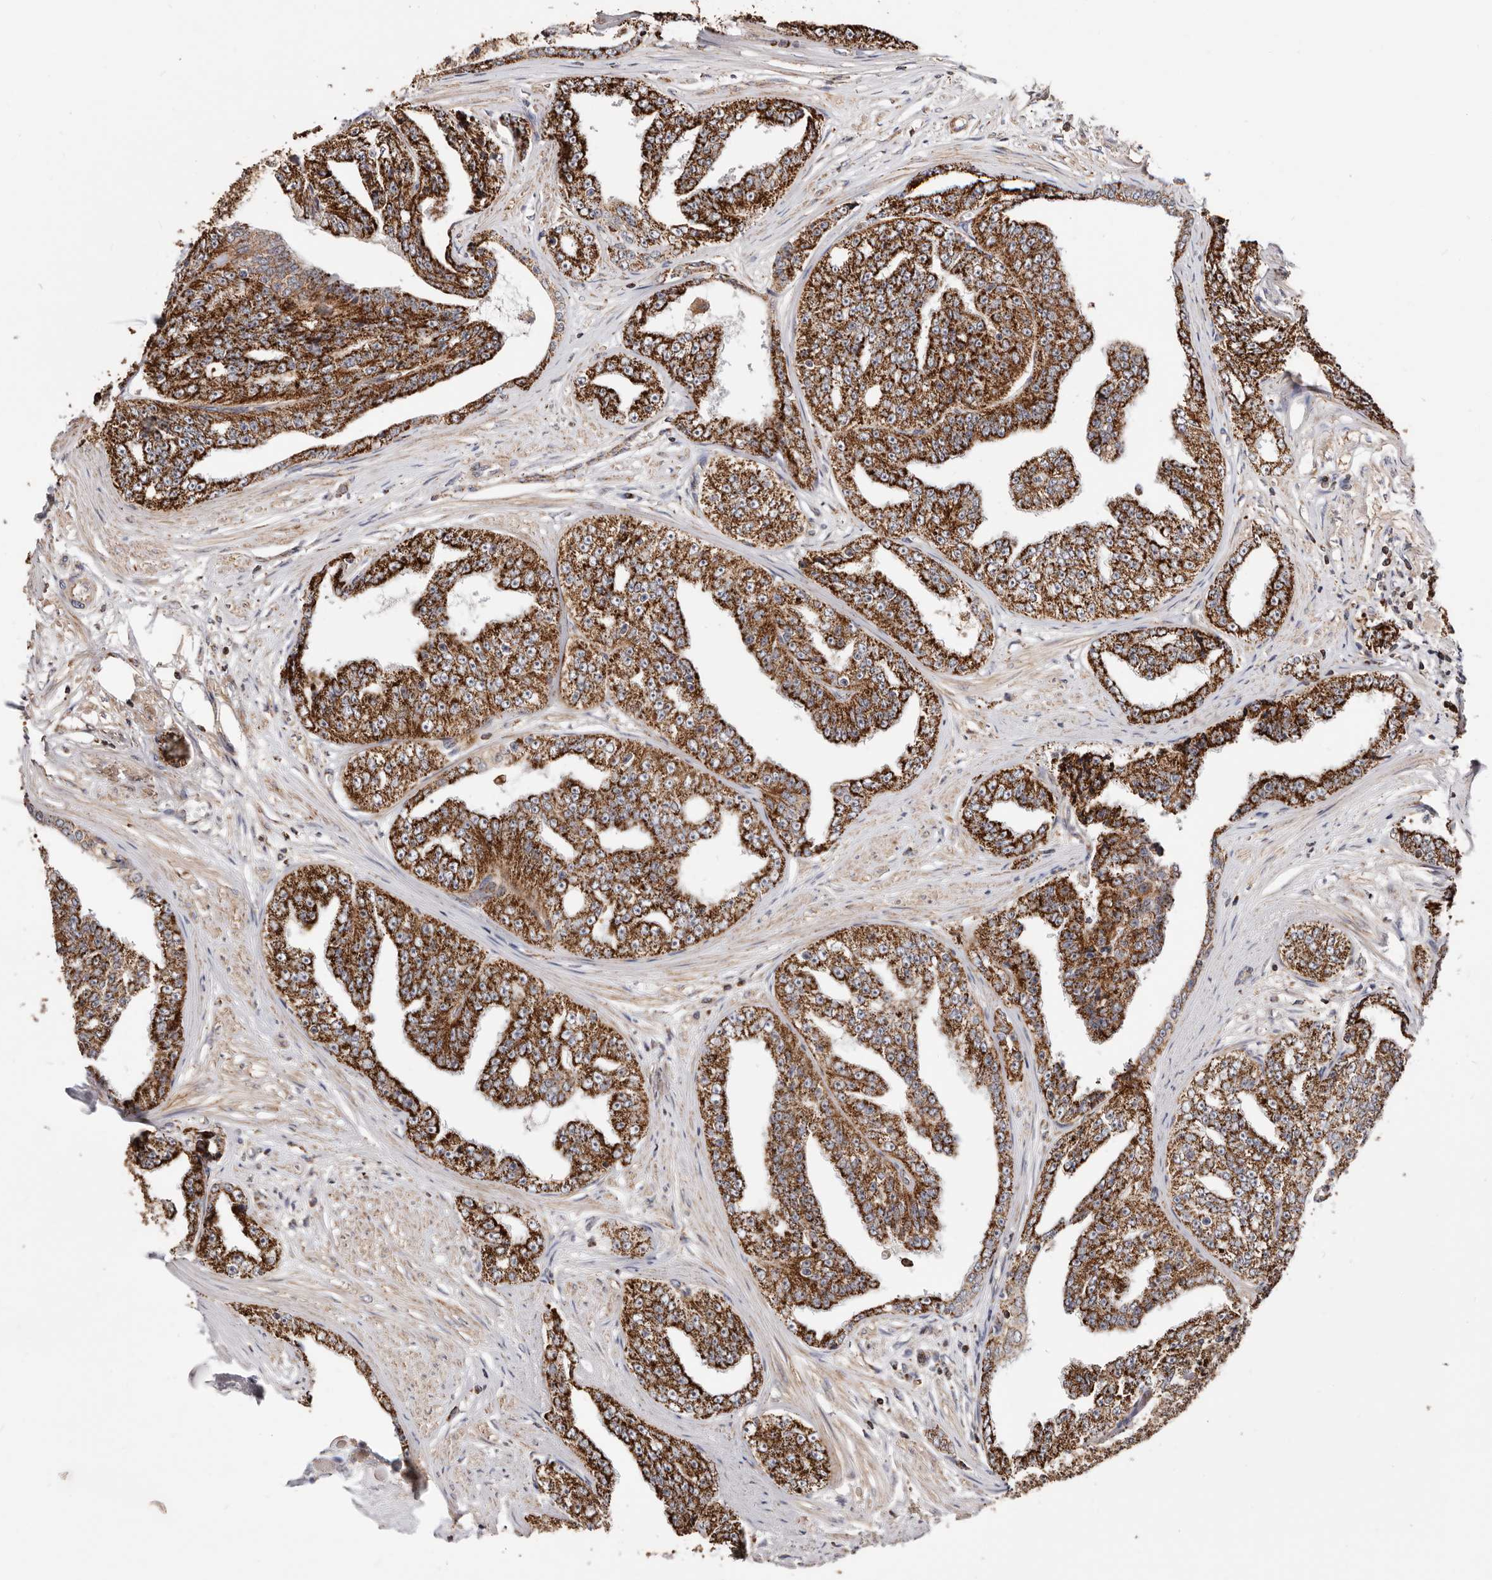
{"staining": {"intensity": "strong", "quantity": "25%-75%", "location": "cytoplasmic/membranous"}, "tissue": "prostate cancer", "cell_type": "Tumor cells", "image_type": "cancer", "snomed": [{"axis": "morphology", "description": "Adenocarcinoma, High grade"}, {"axis": "topography", "description": "Prostate"}], "caption": "Prostate adenocarcinoma (high-grade) was stained to show a protein in brown. There is high levels of strong cytoplasmic/membranous positivity in approximately 25%-75% of tumor cells. (Stains: DAB (3,3'-diaminobenzidine) in brown, nuclei in blue, Microscopy: brightfield microscopy at high magnification).", "gene": "PRKACB", "patient": {"sex": "male", "age": 71}}